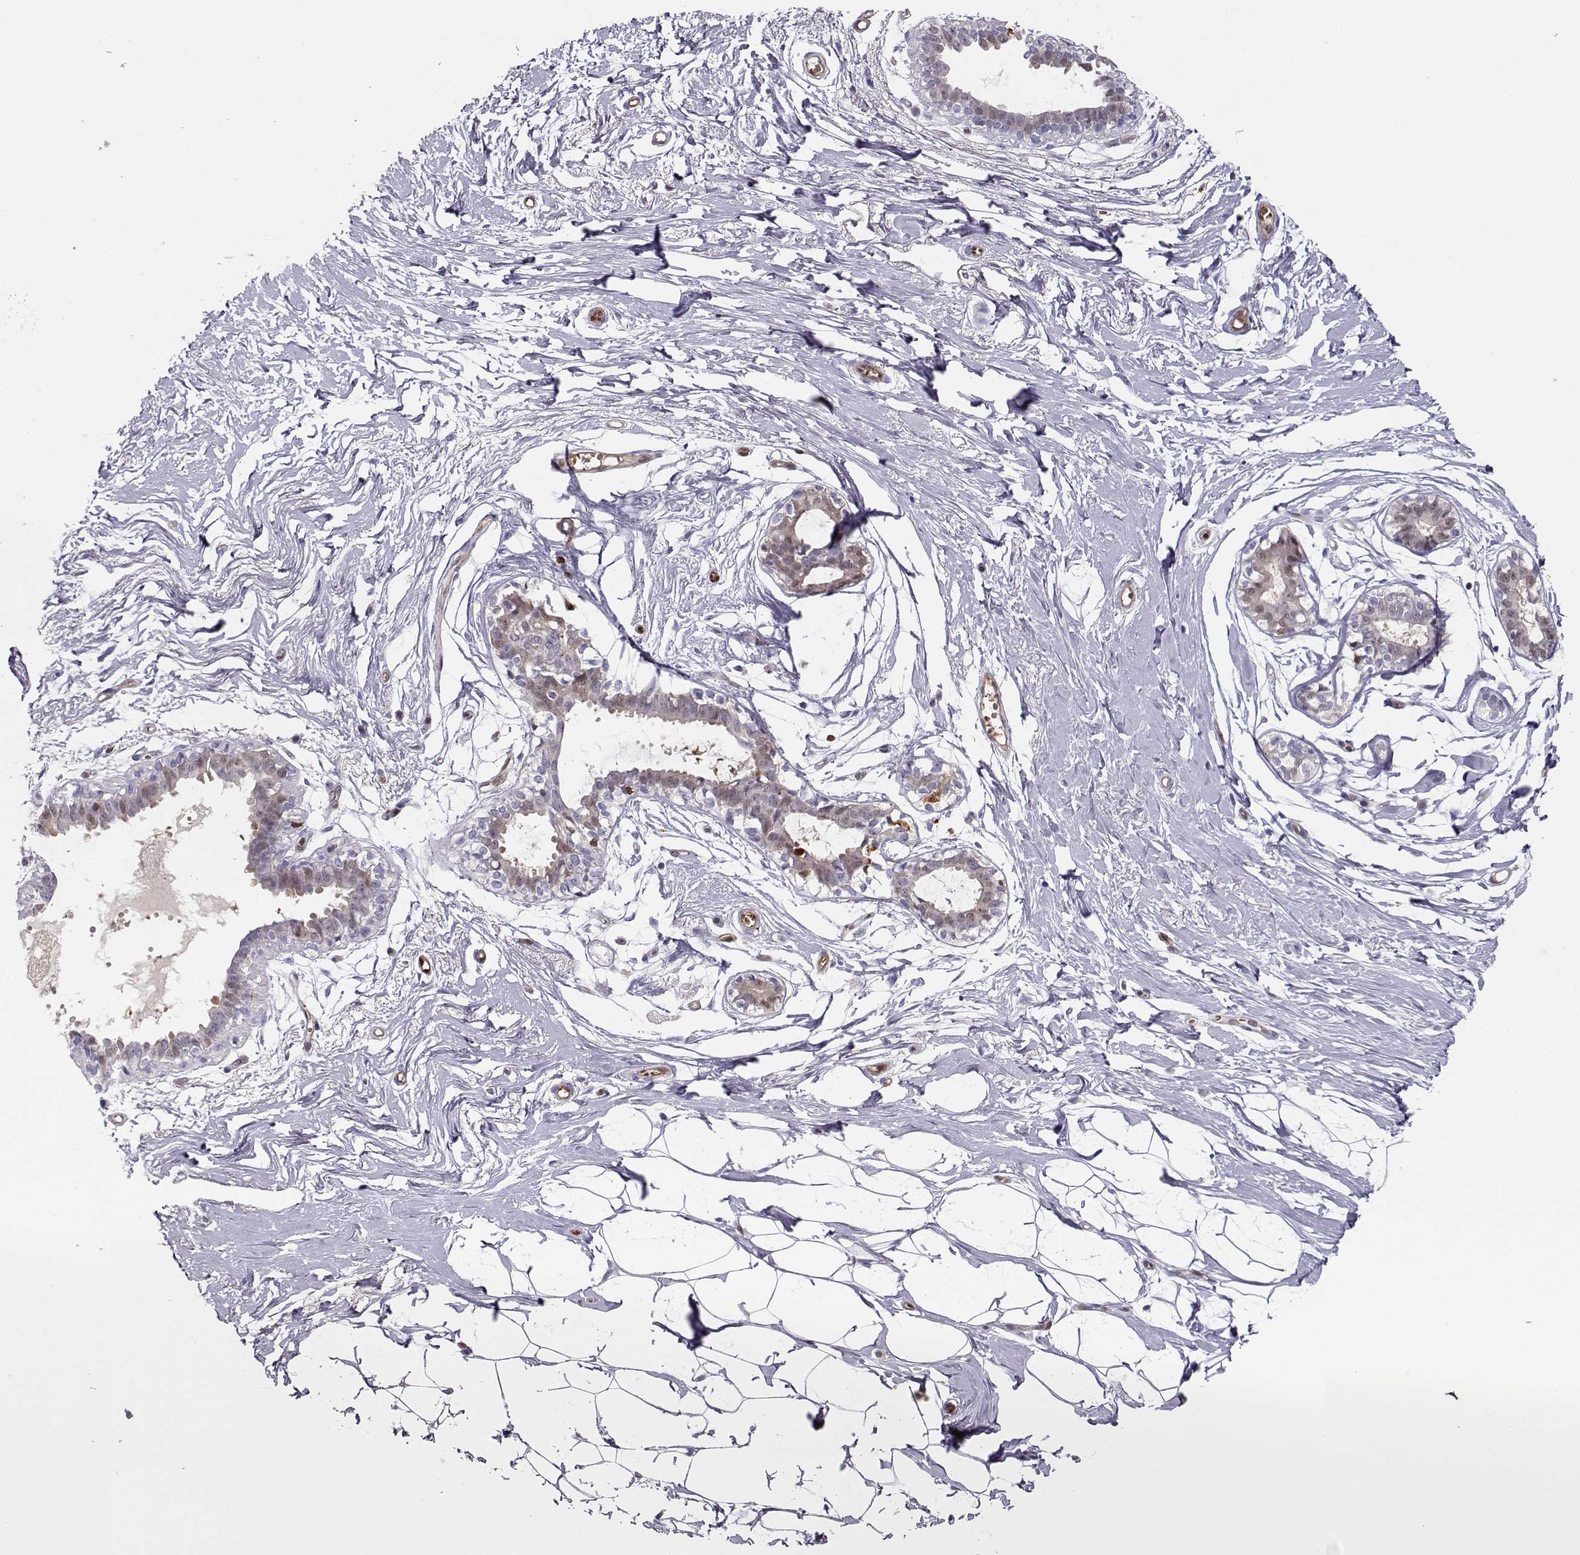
{"staining": {"intensity": "negative", "quantity": "none", "location": "none"}, "tissue": "breast", "cell_type": "Adipocytes", "image_type": "normal", "snomed": [{"axis": "morphology", "description": "Normal tissue, NOS"}, {"axis": "topography", "description": "Breast"}], "caption": "High magnification brightfield microscopy of normal breast stained with DAB (brown) and counterstained with hematoxylin (blue): adipocytes show no significant expression. (DAB (3,3'-diaminobenzidine) immunohistochemistry (IHC) with hematoxylin counter stain).", "gene": "PNP", "patient": {"sex": "female", "age": 49}}